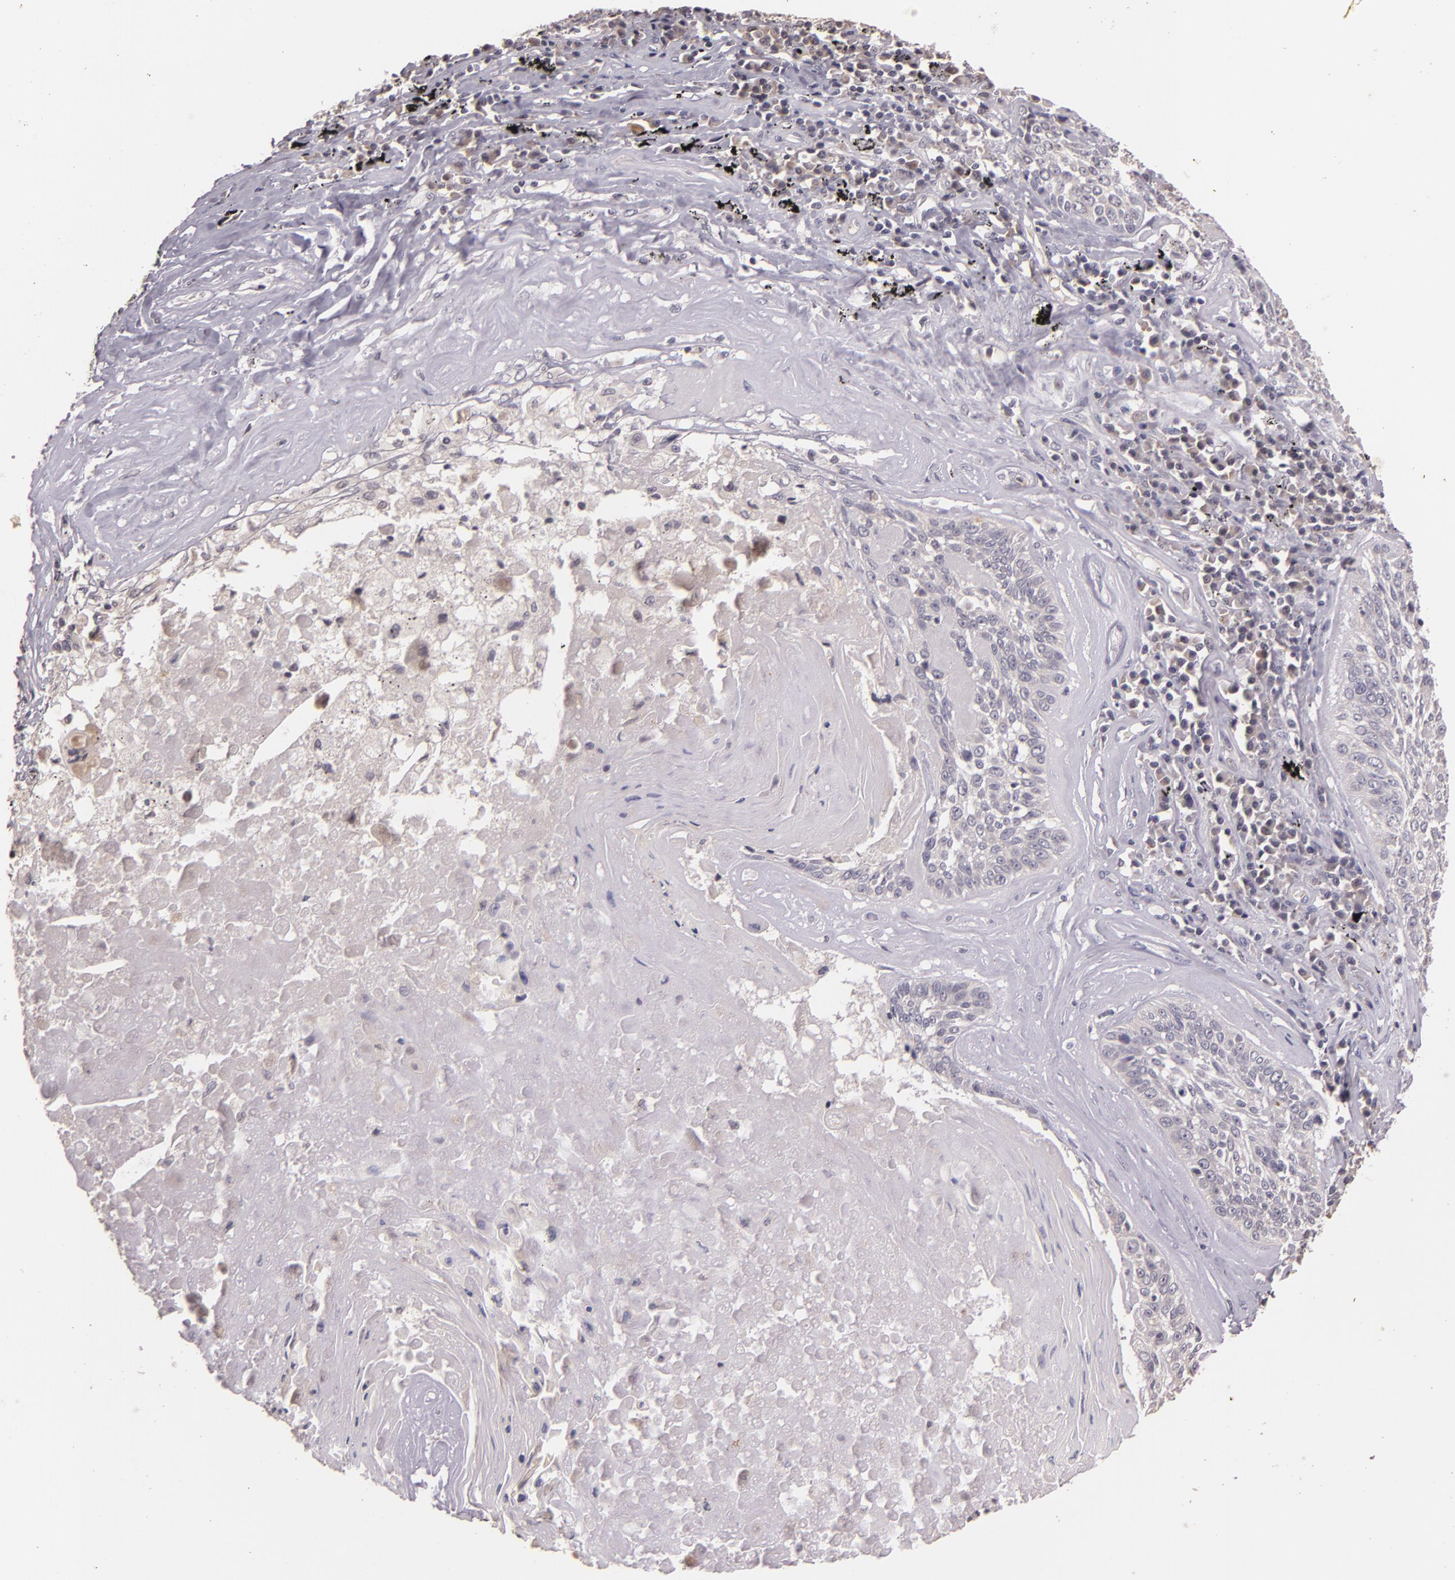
{"staining": {"intensity": "negative", "quantity": "none", "location": "none"}, "tissue": "lung cancer", "cell_type": "Tumor cells", "image_type": "cancer", "snomed": [{"axis": "morphology", "description": "Adenocarcinoma, NOS"}, {"axis": "topography", "description": "Lung"}], "caption": "Immunohistochemistry of lung cancer (adenocarcinoma) demonstrates no expression in tumor cells.", "gene": "TFF1", "patient": {"sex": "male", "age": 60}}